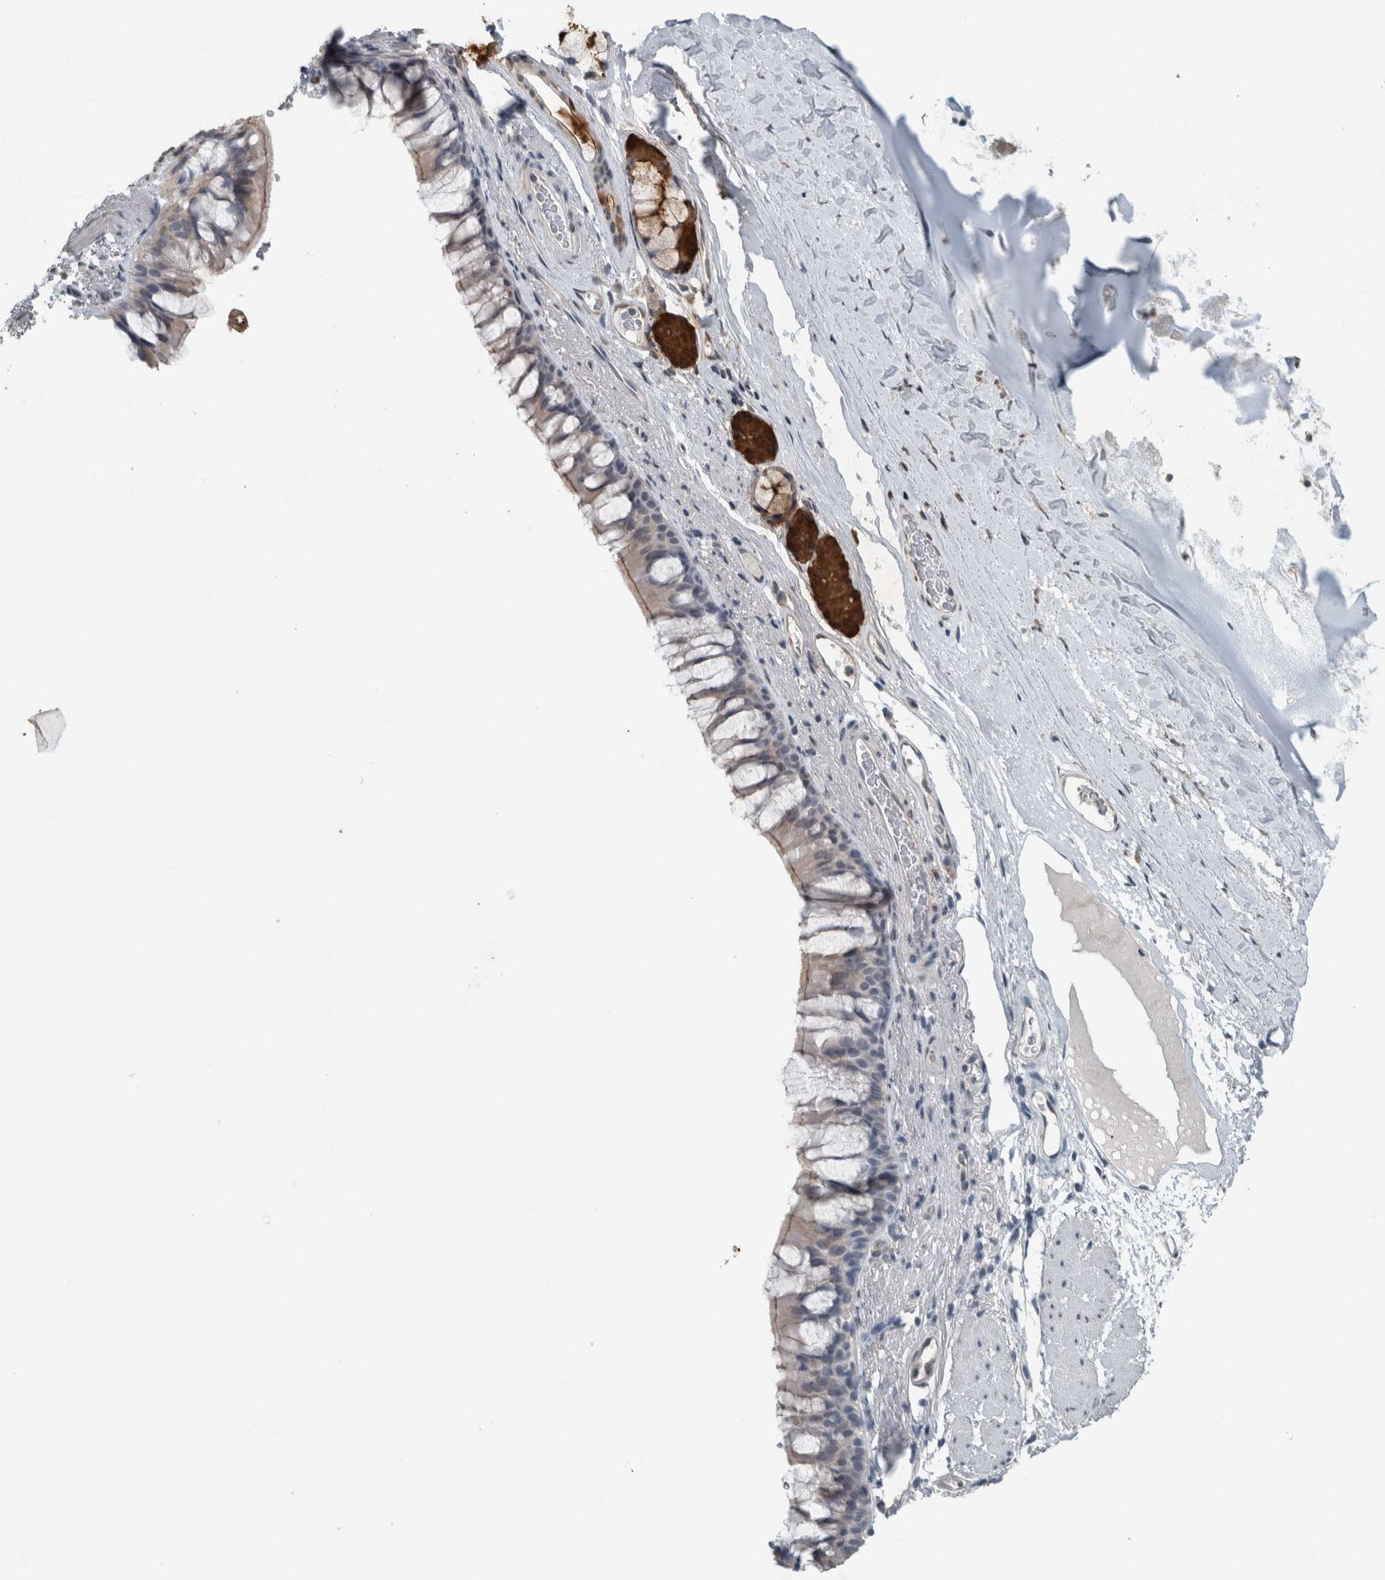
{"staining": {"intensity": "negative", "quantity": "none", "location": "none"}, "tissue": "bronchus", "cell_type": "Respiratory epithelial cells", "image_type": "normal", "snomed": [{"axis": "morphology", "description": "Normal tissue, NOS"}, {"axis": "topography", "description": "Cartilage tissue"}, {"axis": "topography", "description": "Bronchus"}], "caption": "This is a histopathology image of IHC staining of benign bronchus, which shows no expression in respiratory epithelial cells. The staining is performed using DAB (3,3'-diaminobenzidine) brown chromogen with nuclei counter-stained in using hematoxylin.", "gene": "MYO1E", "patient": {"sex": "female", "age": 53}}